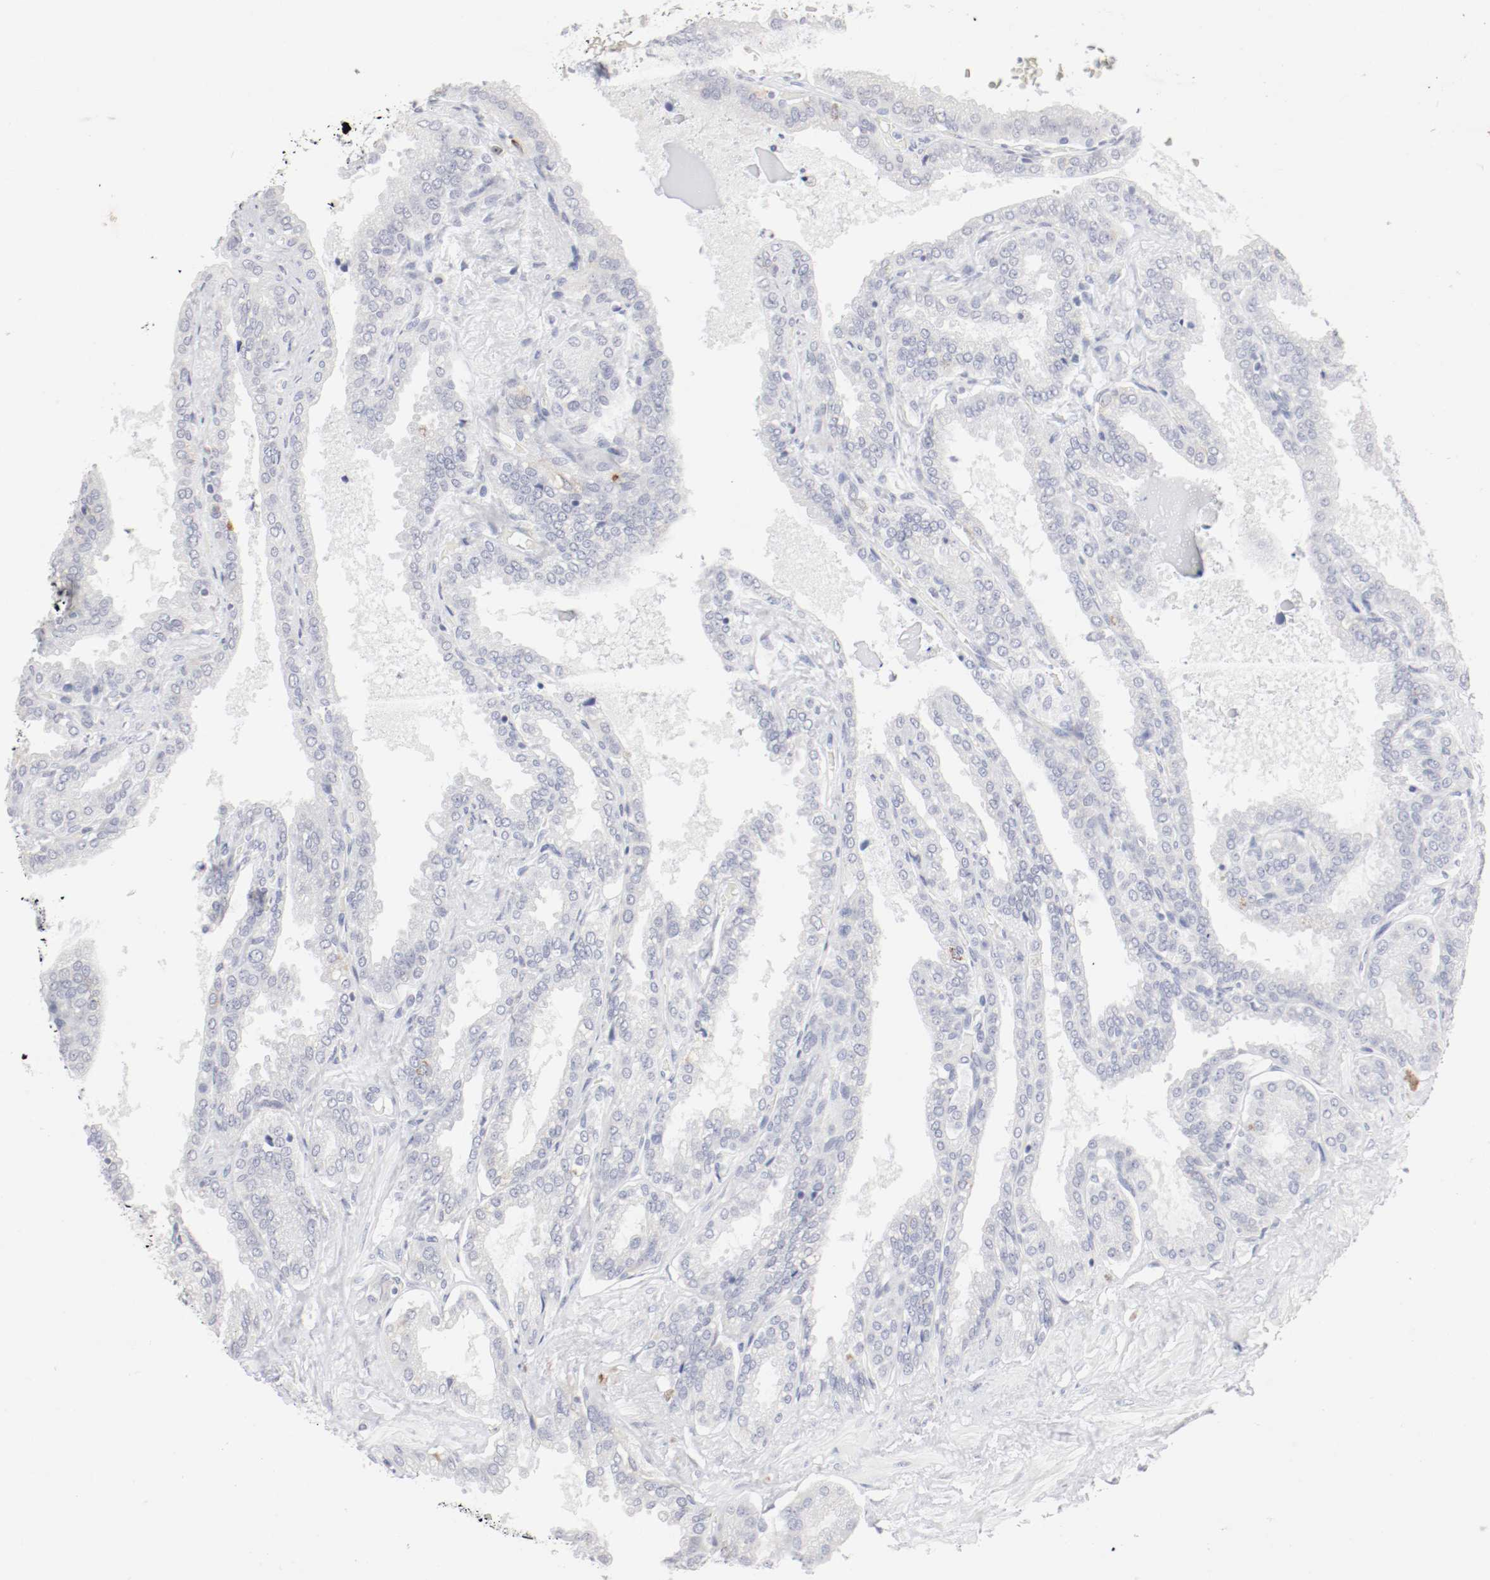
{"staining": {"intensity": "weak", "quantity": "<25%", "location": "cytoplasmic/membranous"}, "tissue": "seminal vesicle", "cell_type": "Glandular cells", "image_type": "normal", "snomed": [{"axis": "morphology", "description": "Normal tissue, NOS"}, {"axis": "topography", "description": "Seminal veicle"}], "caption": "DAB (3,3'-diaminobenzidine) immunohistochemical staining of unremarkable seminal vesicle displays no significant positivity in glandular cells.", "gene": "ITGAX", "patient": {"sex": "male", "age": 46}}